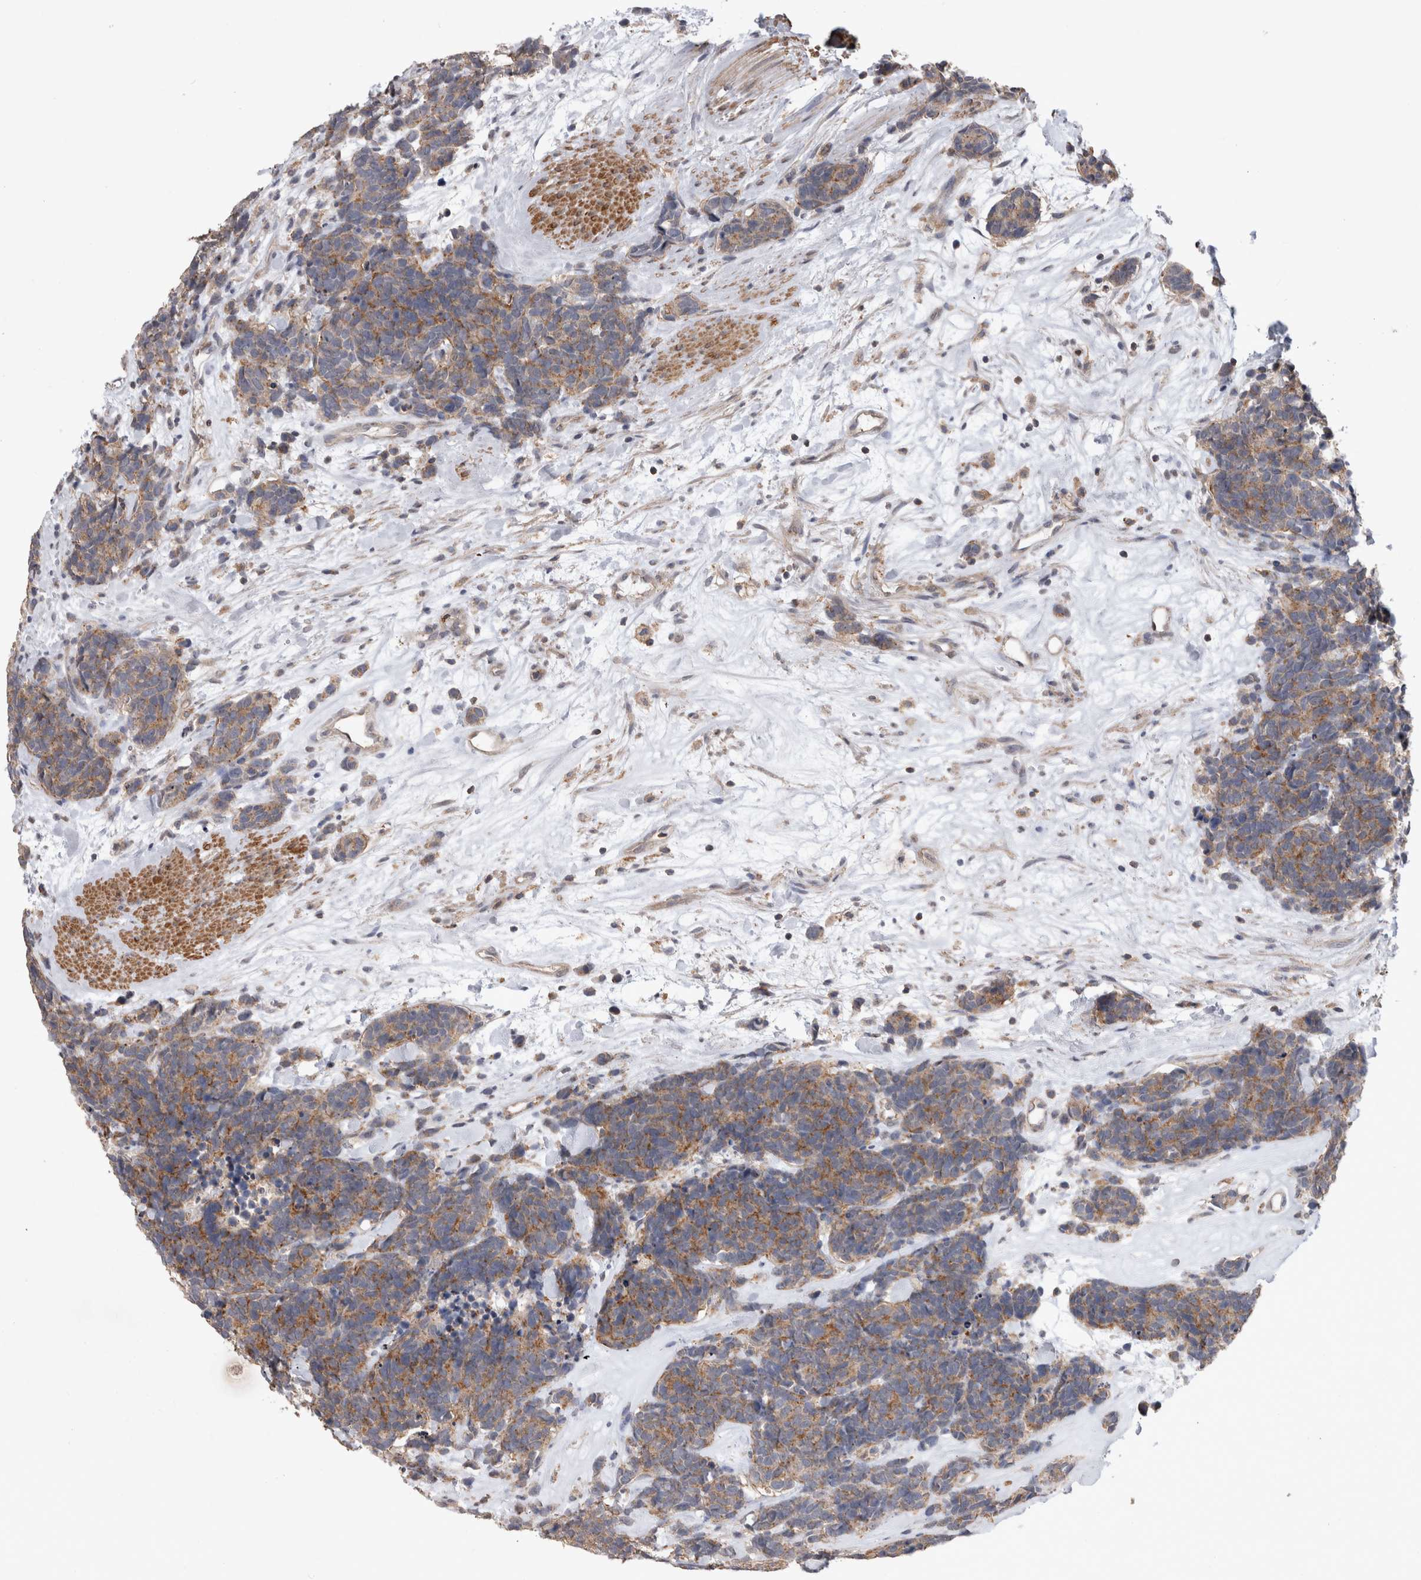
{"staining": {"intensity": "moderate", "quantity": ">75%", "location": "cytoplasmic/membranous"}, "tissue": "carcinoid", "cell_type": "Tumor cells", "image_type": "cancer", "snomed": [{"axis": "morphology", "description": "Carcinoma, NOS"}, {"axis": "morphology", "description": "Carcinoid, malignant, NOS"}, {"axis": "topography", "description": "Urinary bladder"}], "caption": "This is a photomicrograph of immunohistochemistry staining of carcinoma, which shows moderate staining in the cytoplasmic/membranous of tumor cells.", "gene": "SPATA48", "patient": {"sex": "male", "age": 57}}